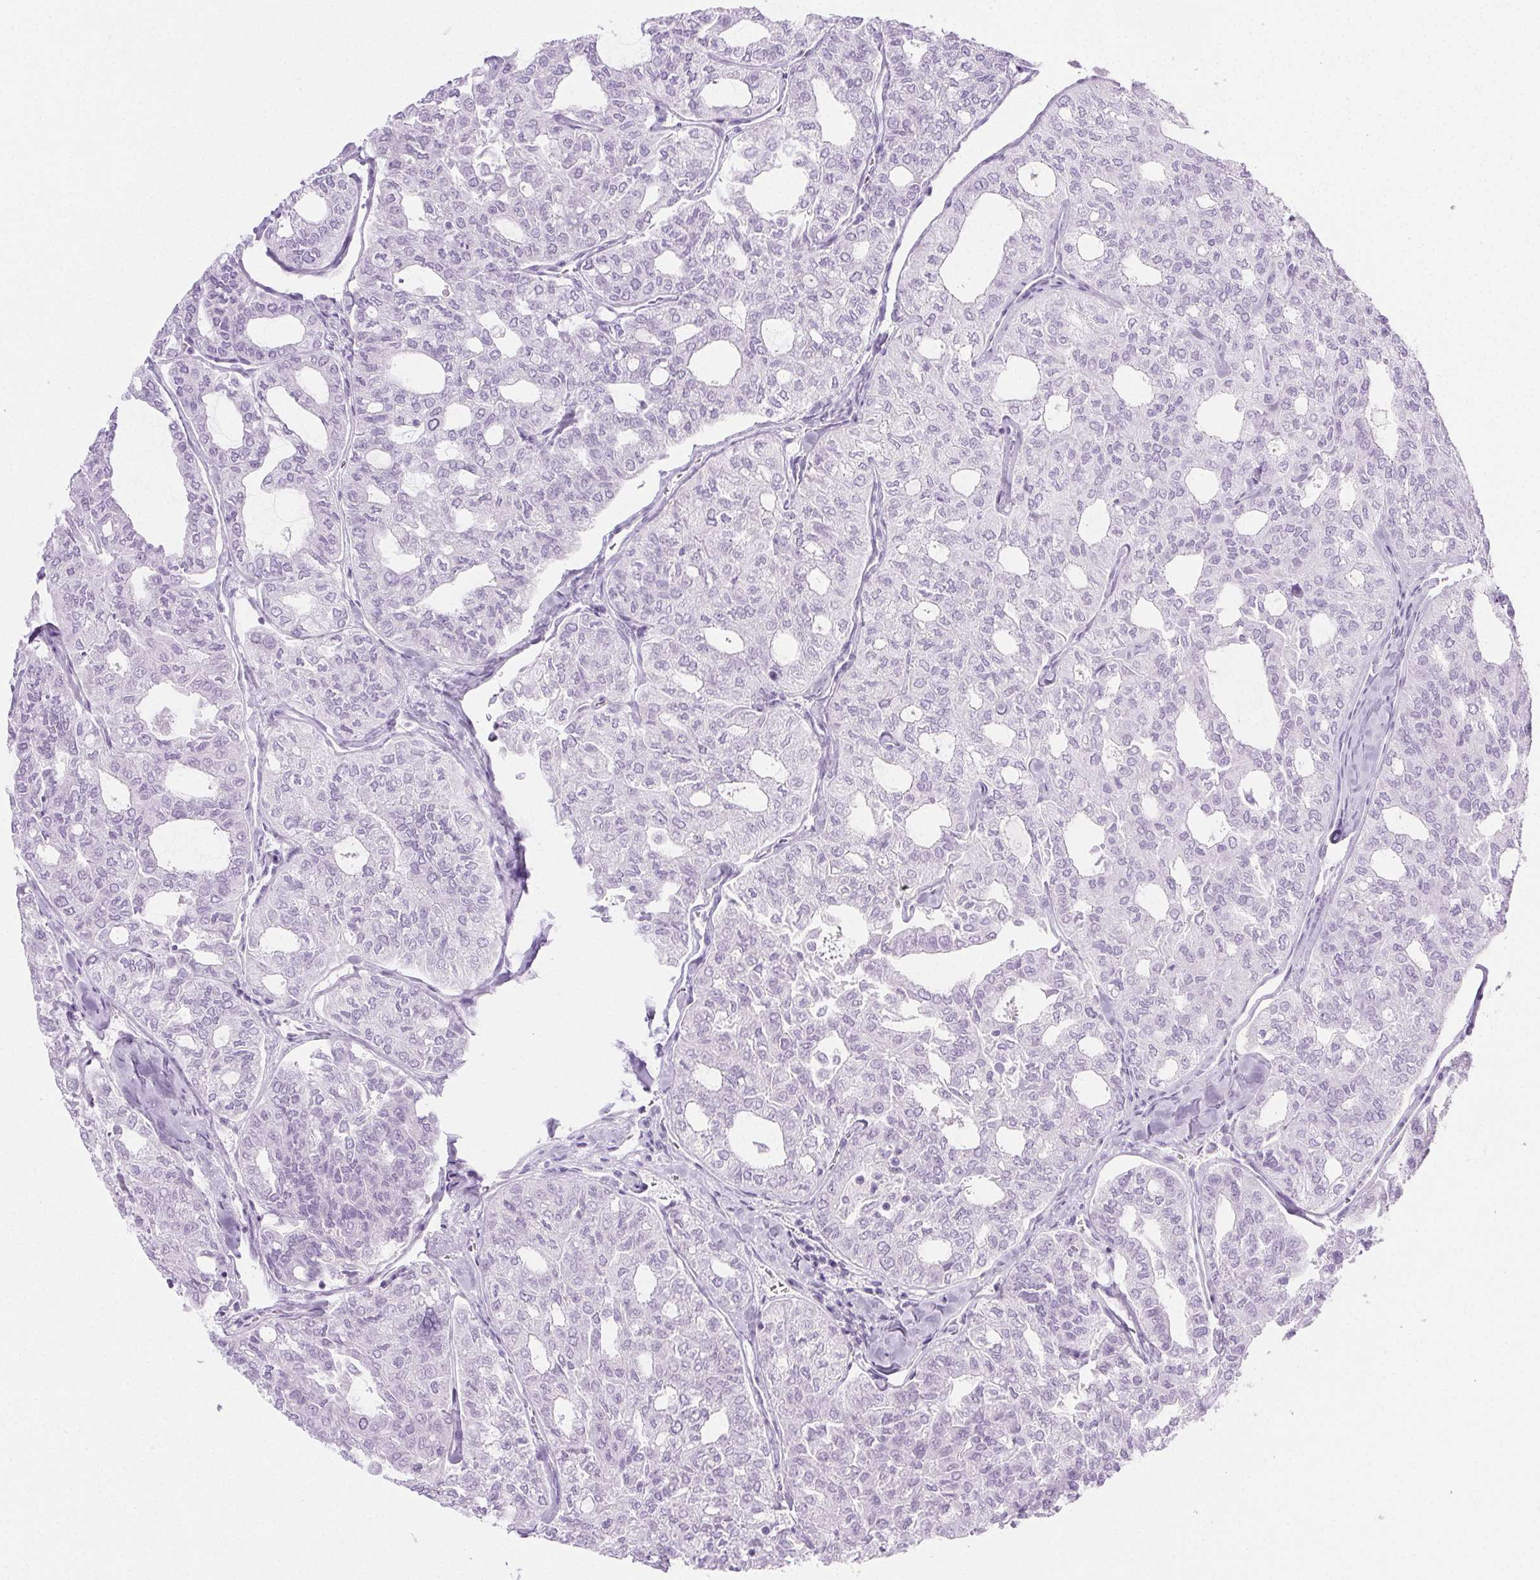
{"staining": {"intensity": "negative", "quantity": "none", "location": "none"}, "tissue": "thyroid cancer", "cell_type": "Tumor cells", "image_type": "cancer", "snomed": [{"axis": "morphology", "description": "Follicular adenoma carcinoma, NOS"}, {"axis": "topography", "description": "Thyroid gland"}], "caption": "Immunohistochemistry micrograph of neoplastic tissue: thyroid cancer (follicular adenoma carcinoma) stained with DAB displays no significant protein expression in tumor cells.", "gene": "PI3", "patient": {"sex": "male", "age": 75}}